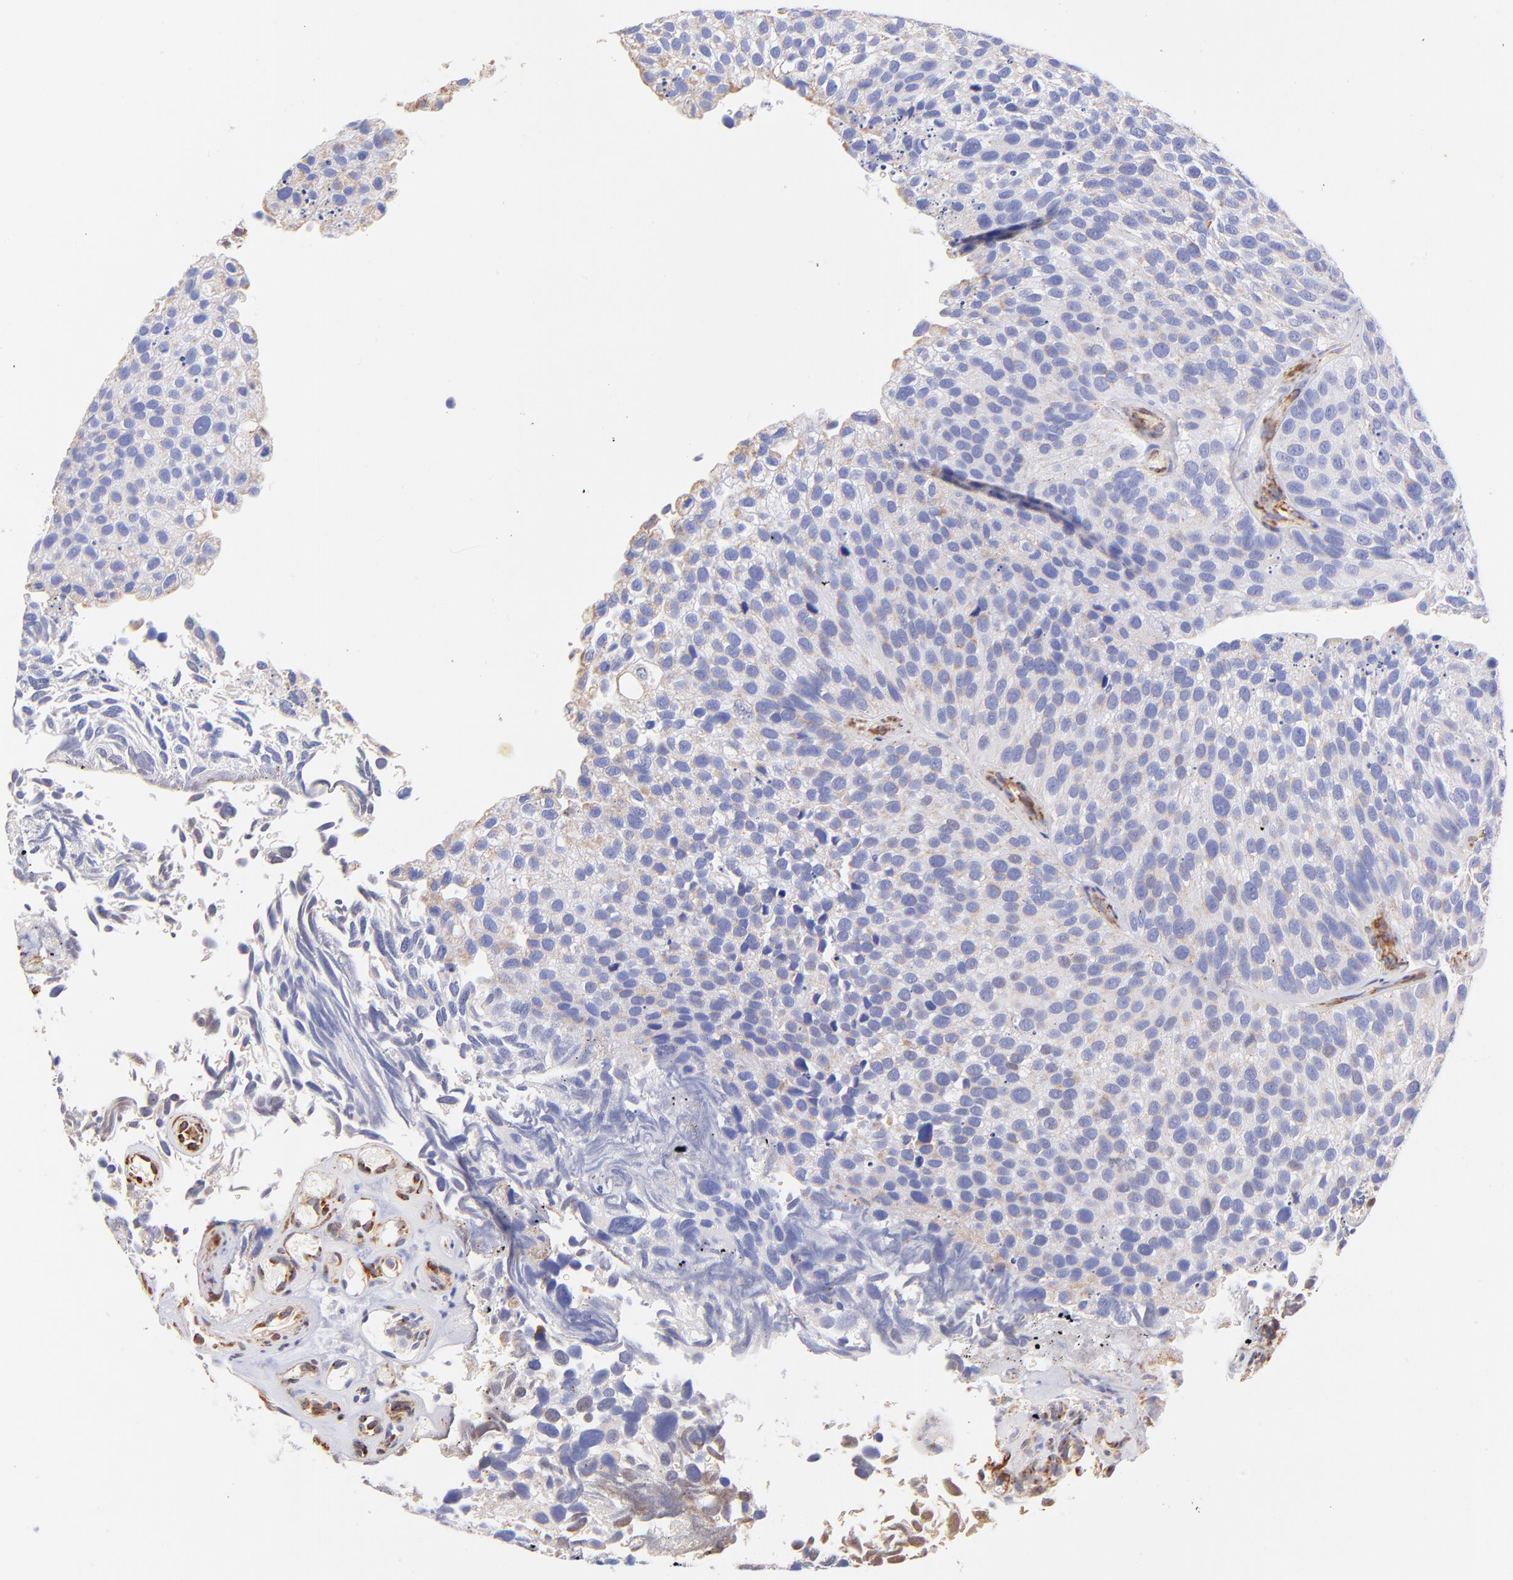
{"staining": {"intensity": "weak", "quantity": ">75%", "location": "cytoplasmic/membranous"}, "tissue": "urothelial cancer", "cell_type": "Tumor cells", "image_type": "cancer", "snomed": [{"axis": "morphology", "description": "Urothelial carcinoma, High grade"}, {"axis": "topography", "description": "Urinary bladder"}], "caption": "Protein expression analysis of human urothelial cancer reveals weak cytoplasmic/membranous staining in approximately >75% of tumor cells. The staining is performed using DAB (3,3'-diaminobenzidine) brown chromogen to label protein expression. The nuclei are counter-stained blue using hematoxylin.", "gene": "SPARC", "patient": {"sex": "male", "age": 72}}